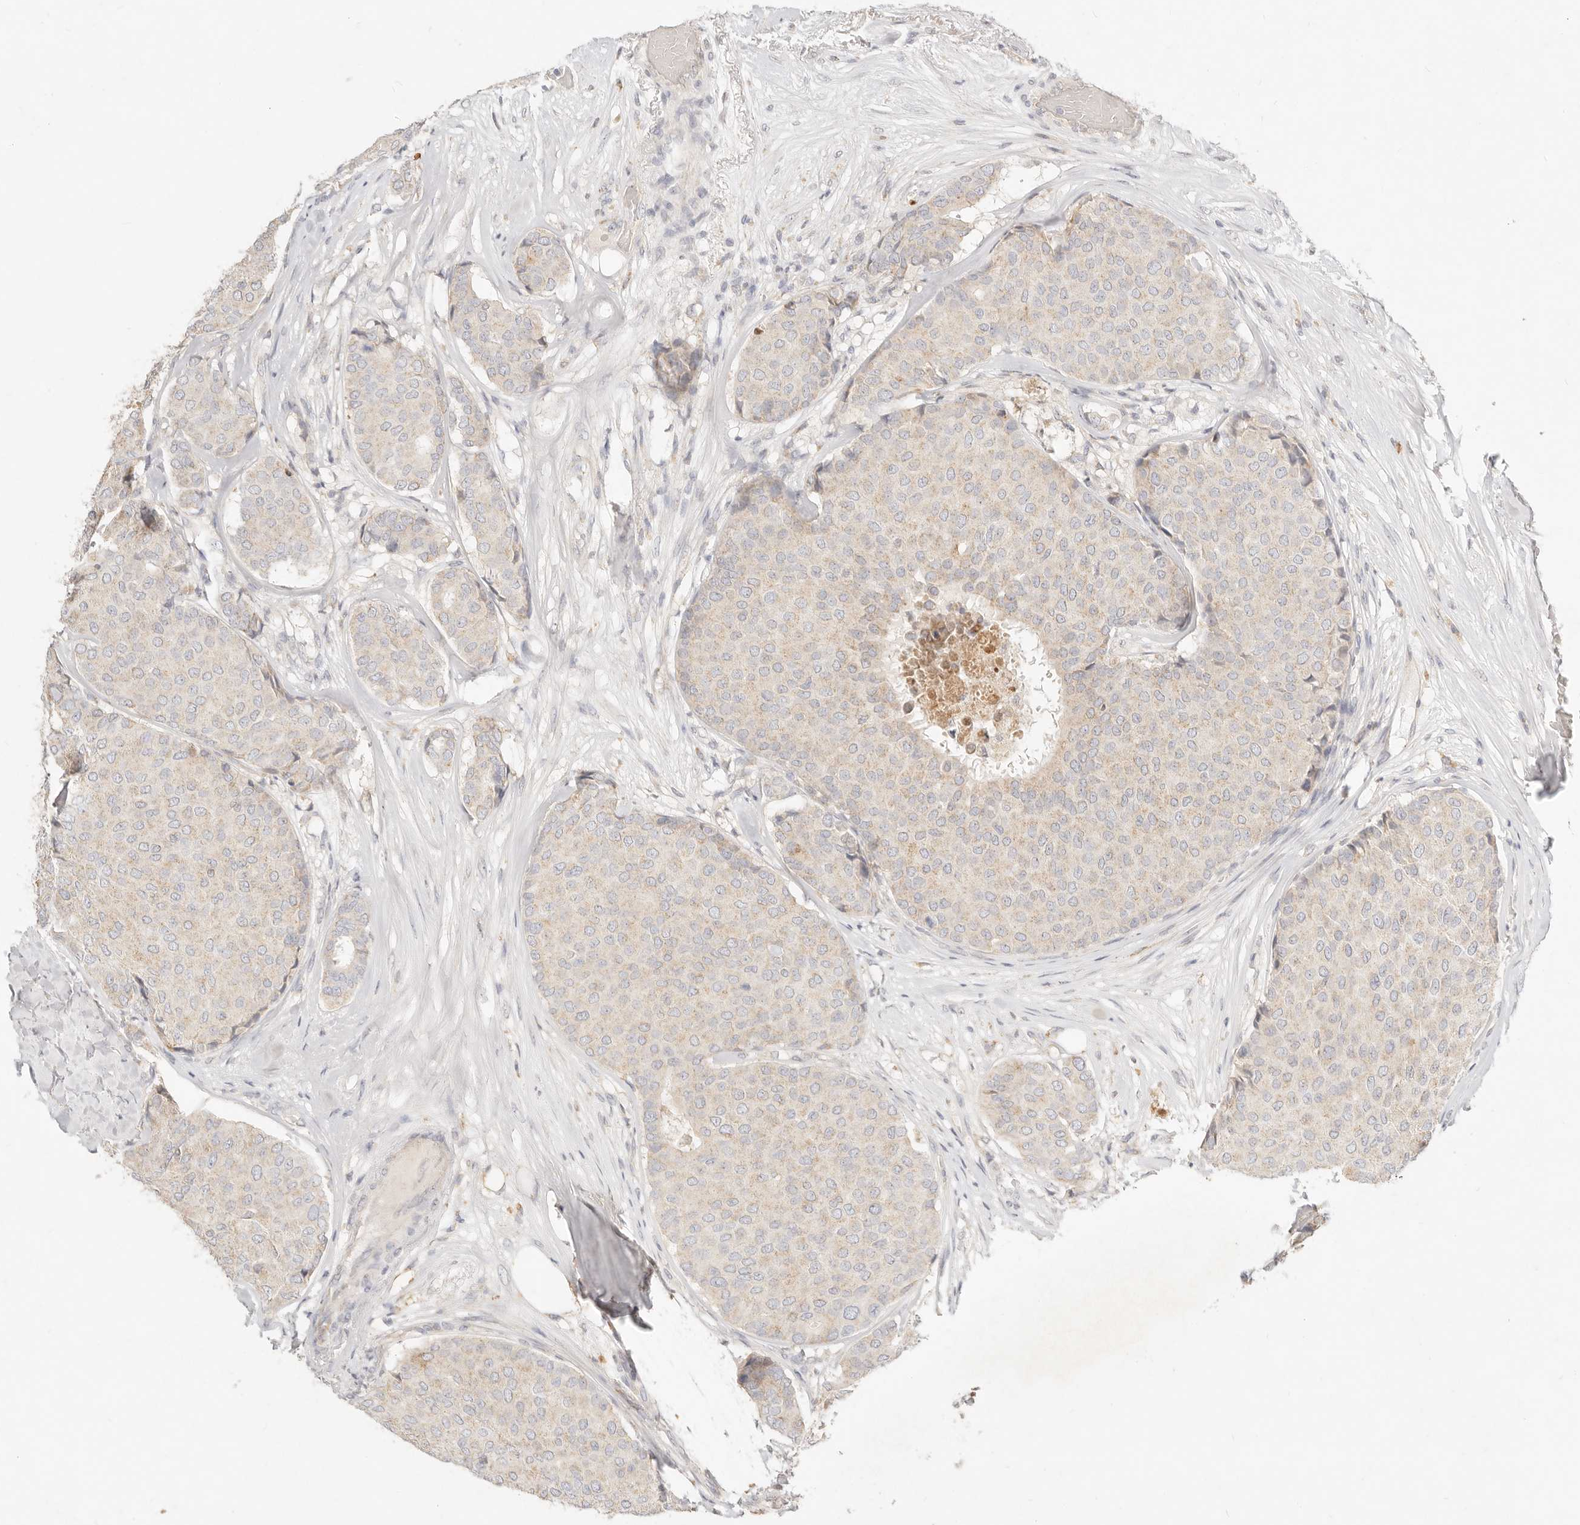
{"staining": {"intensity": "weak", "quantity": "<25%", "location": "cytoplasmic/membranous"}, "tissue": "breast cancer", "cell_type": "Tumor cells", "image_type": "cancer", "snomed": [{"axis": "morphology", "description": "Duct carcinoma"}, {"axis": "topography", "description": "Breast"}], "caption": "IHC image of neoplastic tissue: breast intraductal carcinoma stained with DAB exhibits no significant protein positivity in tumor cells.", "gene": "ACOX1", "patient": {"sex": "female", "age": 75}}